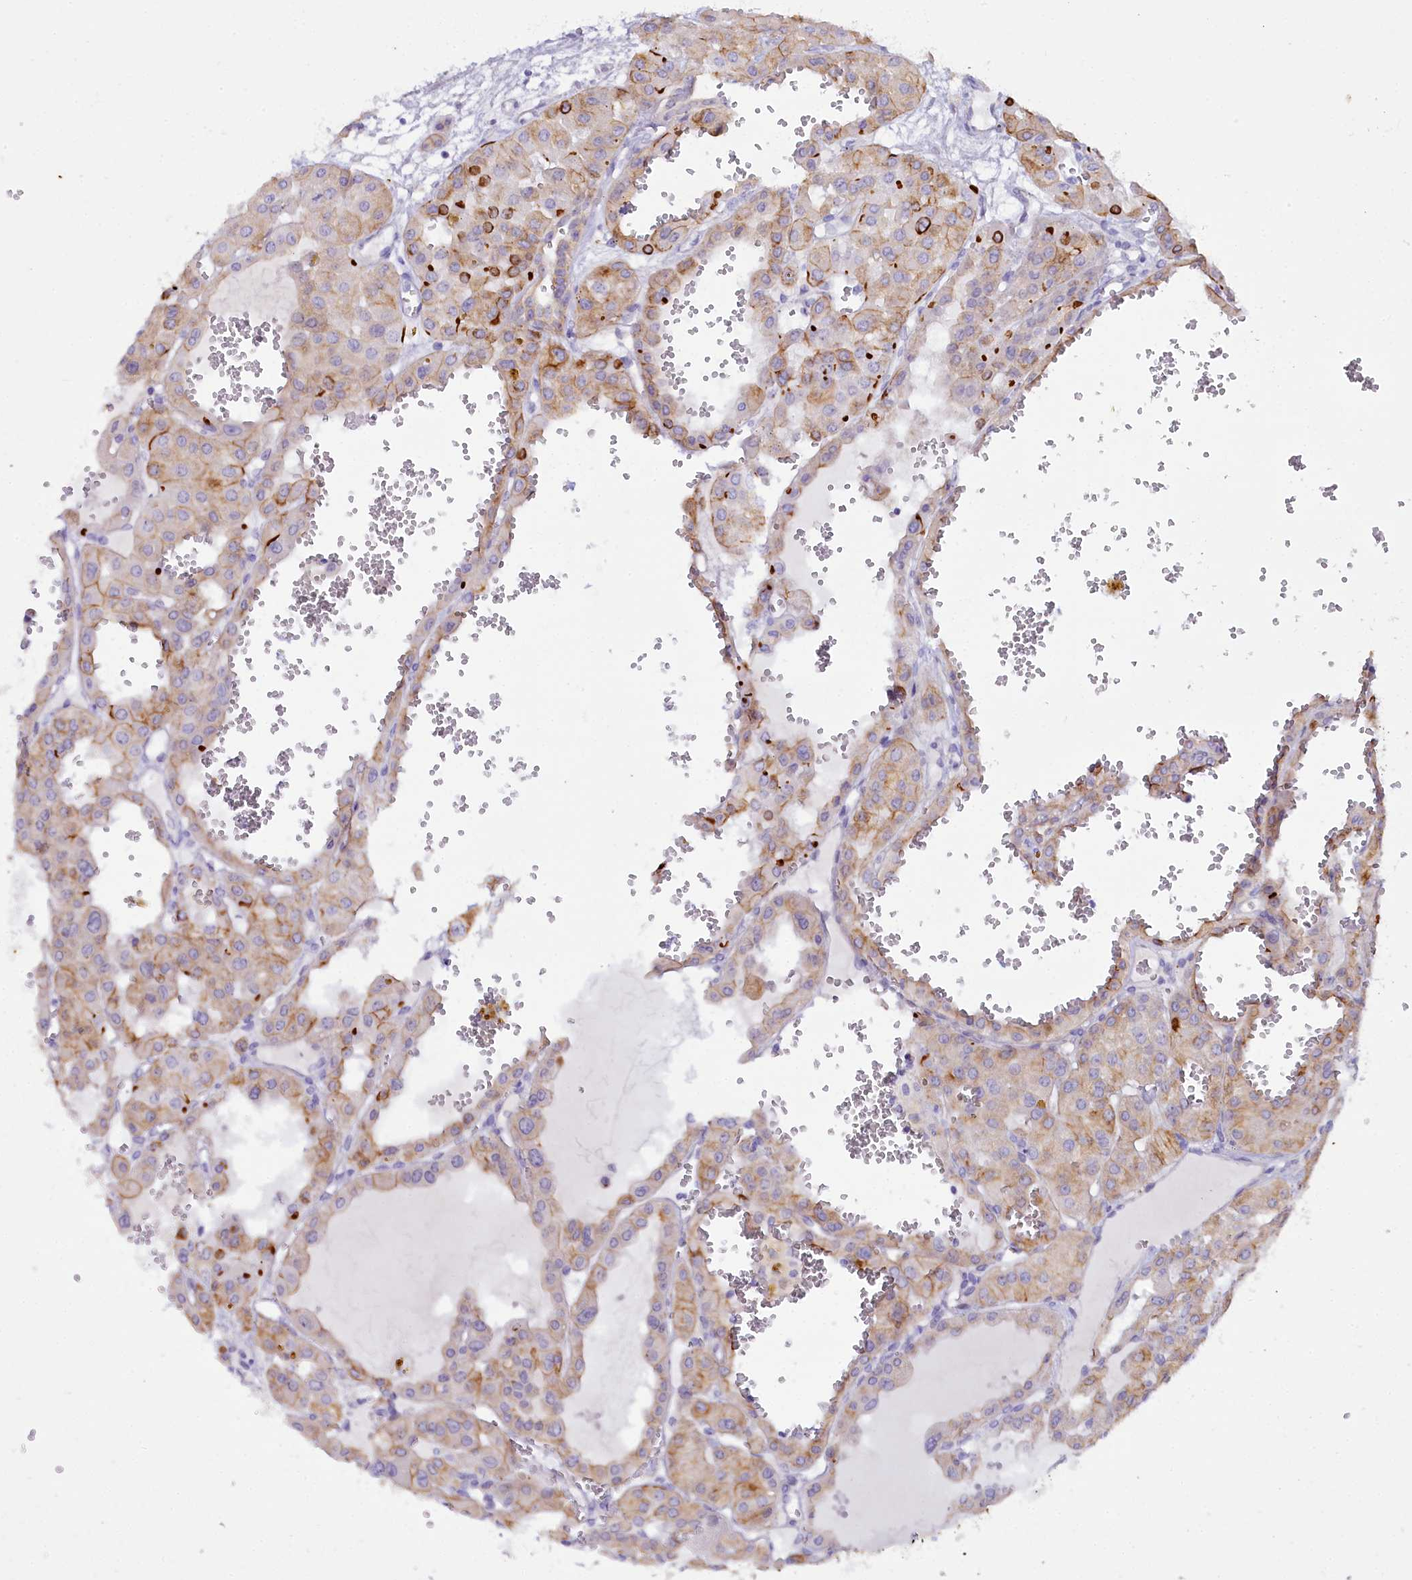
{"staining": {"intensity": "moderate", "quantity": "<25%", "location": "cytoplasmic/membranous"}, "tissue": "renal cancer", "cell_type": "Tumor cells", "image_type": "cancer", "snomed": [{"axis": "morphology", "description": "Carcinoma, NOS"}, {"axis": "topography", "description": "Kidney"}], "caption": "Tumor cells exhibit low levels of moderate cytoplasmic/membranous positivity in approximately <25% of cells in human carcinoma (renal).", "gene": "FAAP20", "patient": {"sex": "female", "age": 75}}